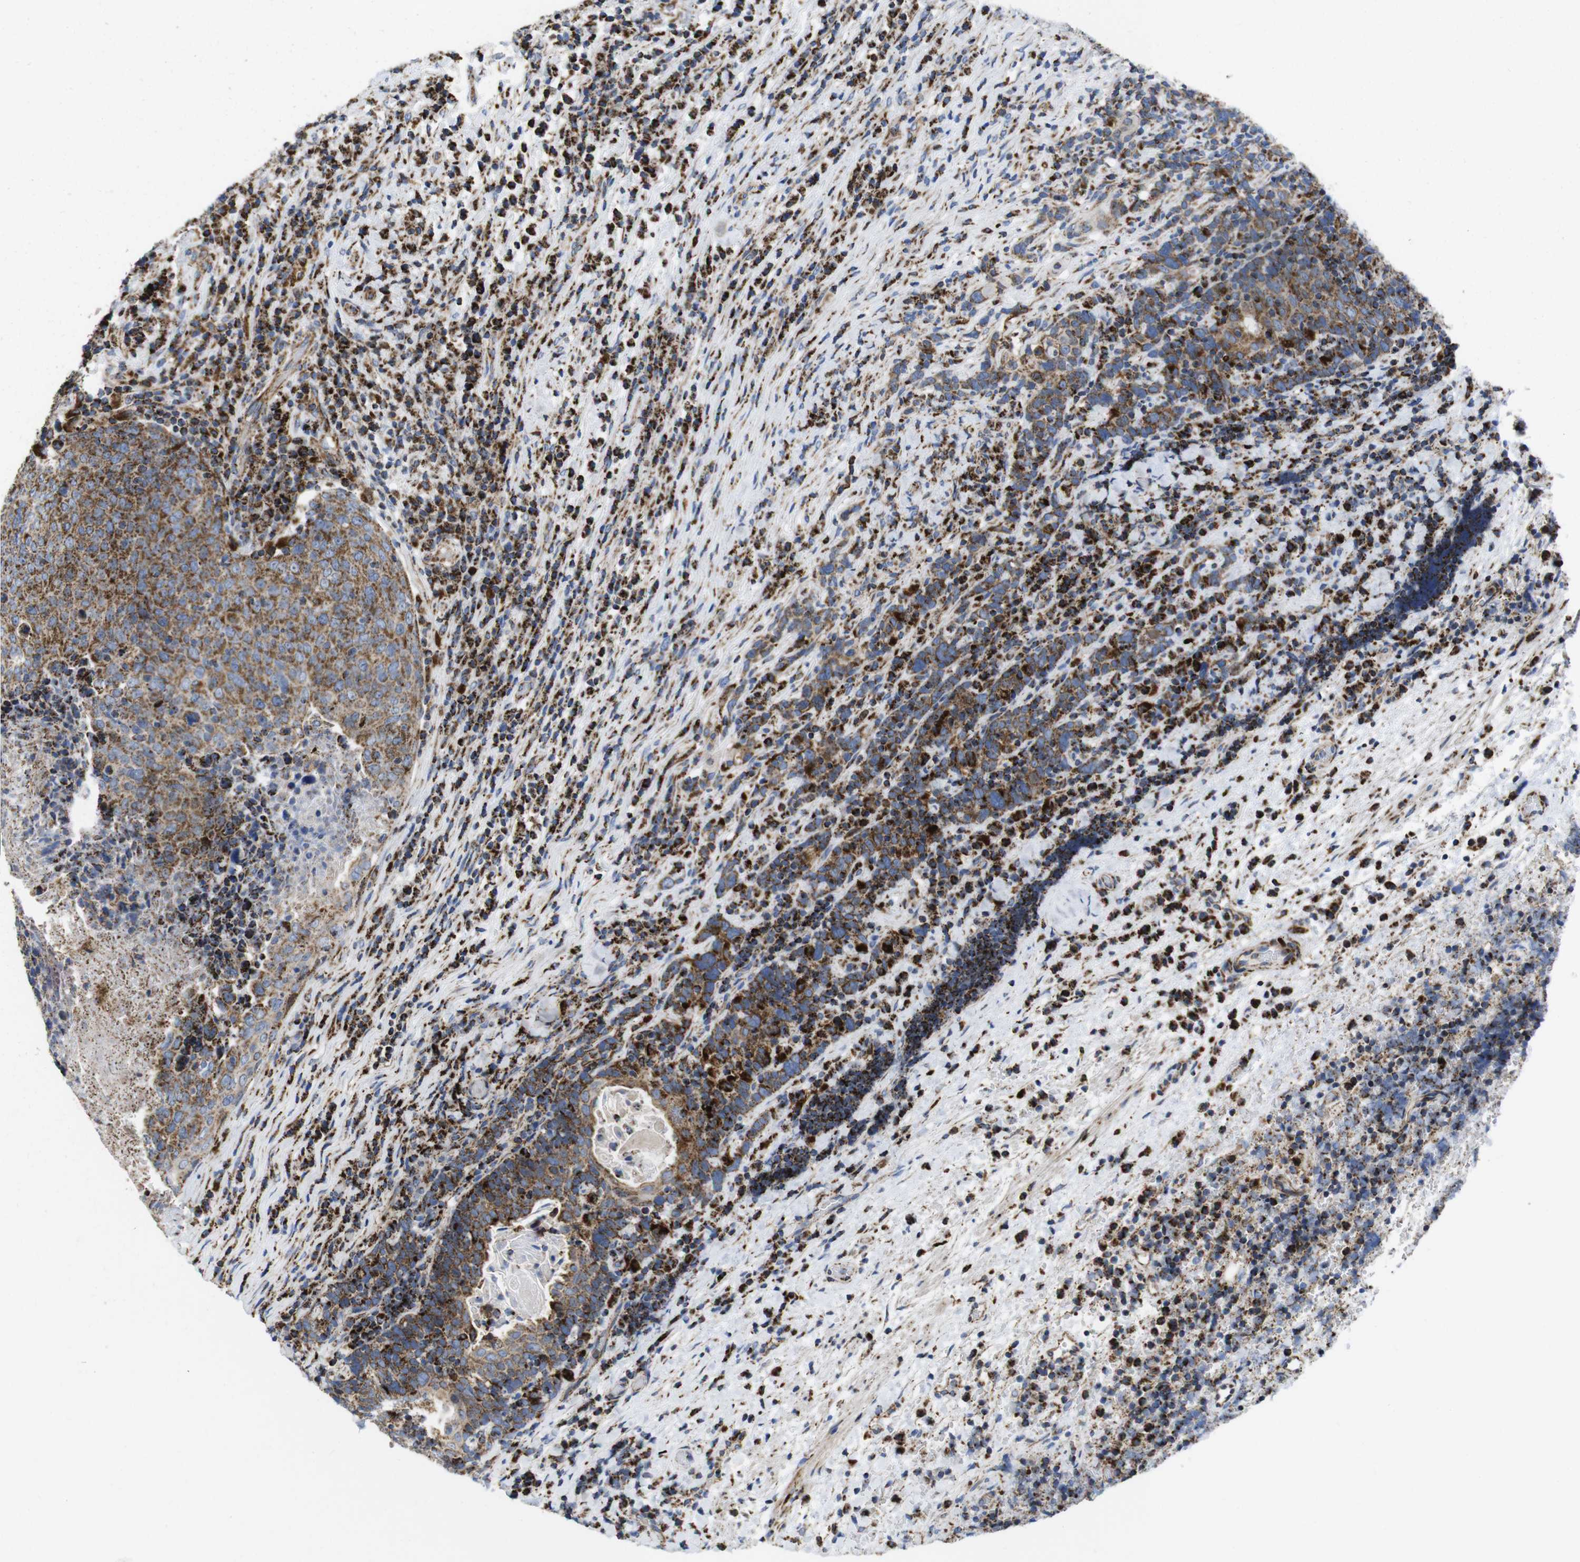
{"staining": {"intensity": "moderate", "quantity": ">75%", "location": "cytoplasmic/membranous"}, "tissue": "head and neck cancer", "cell_type": "Tumor cells", "image_type": "cancer", "snomed": [{"axis": "morphology", "description": "Squamous cell carcinoma, NOS"}, {"axis": "morphology", "description": "Squamous cell carcinoma, metastatic, NOS"}, {"axis": "topography", "description": "Lymph node"}, {"axis": "topography", "description": "Head-Neck"}], "caption": "About >75% of tumor cells in squamous cell carcinoma (head and neck) display moderate cytoplasmic/membranous protein staining as visualized by brown immunohistochemical staining.", "gene": "TMEM192", "patient": {"sex": "male", "age": 62}}